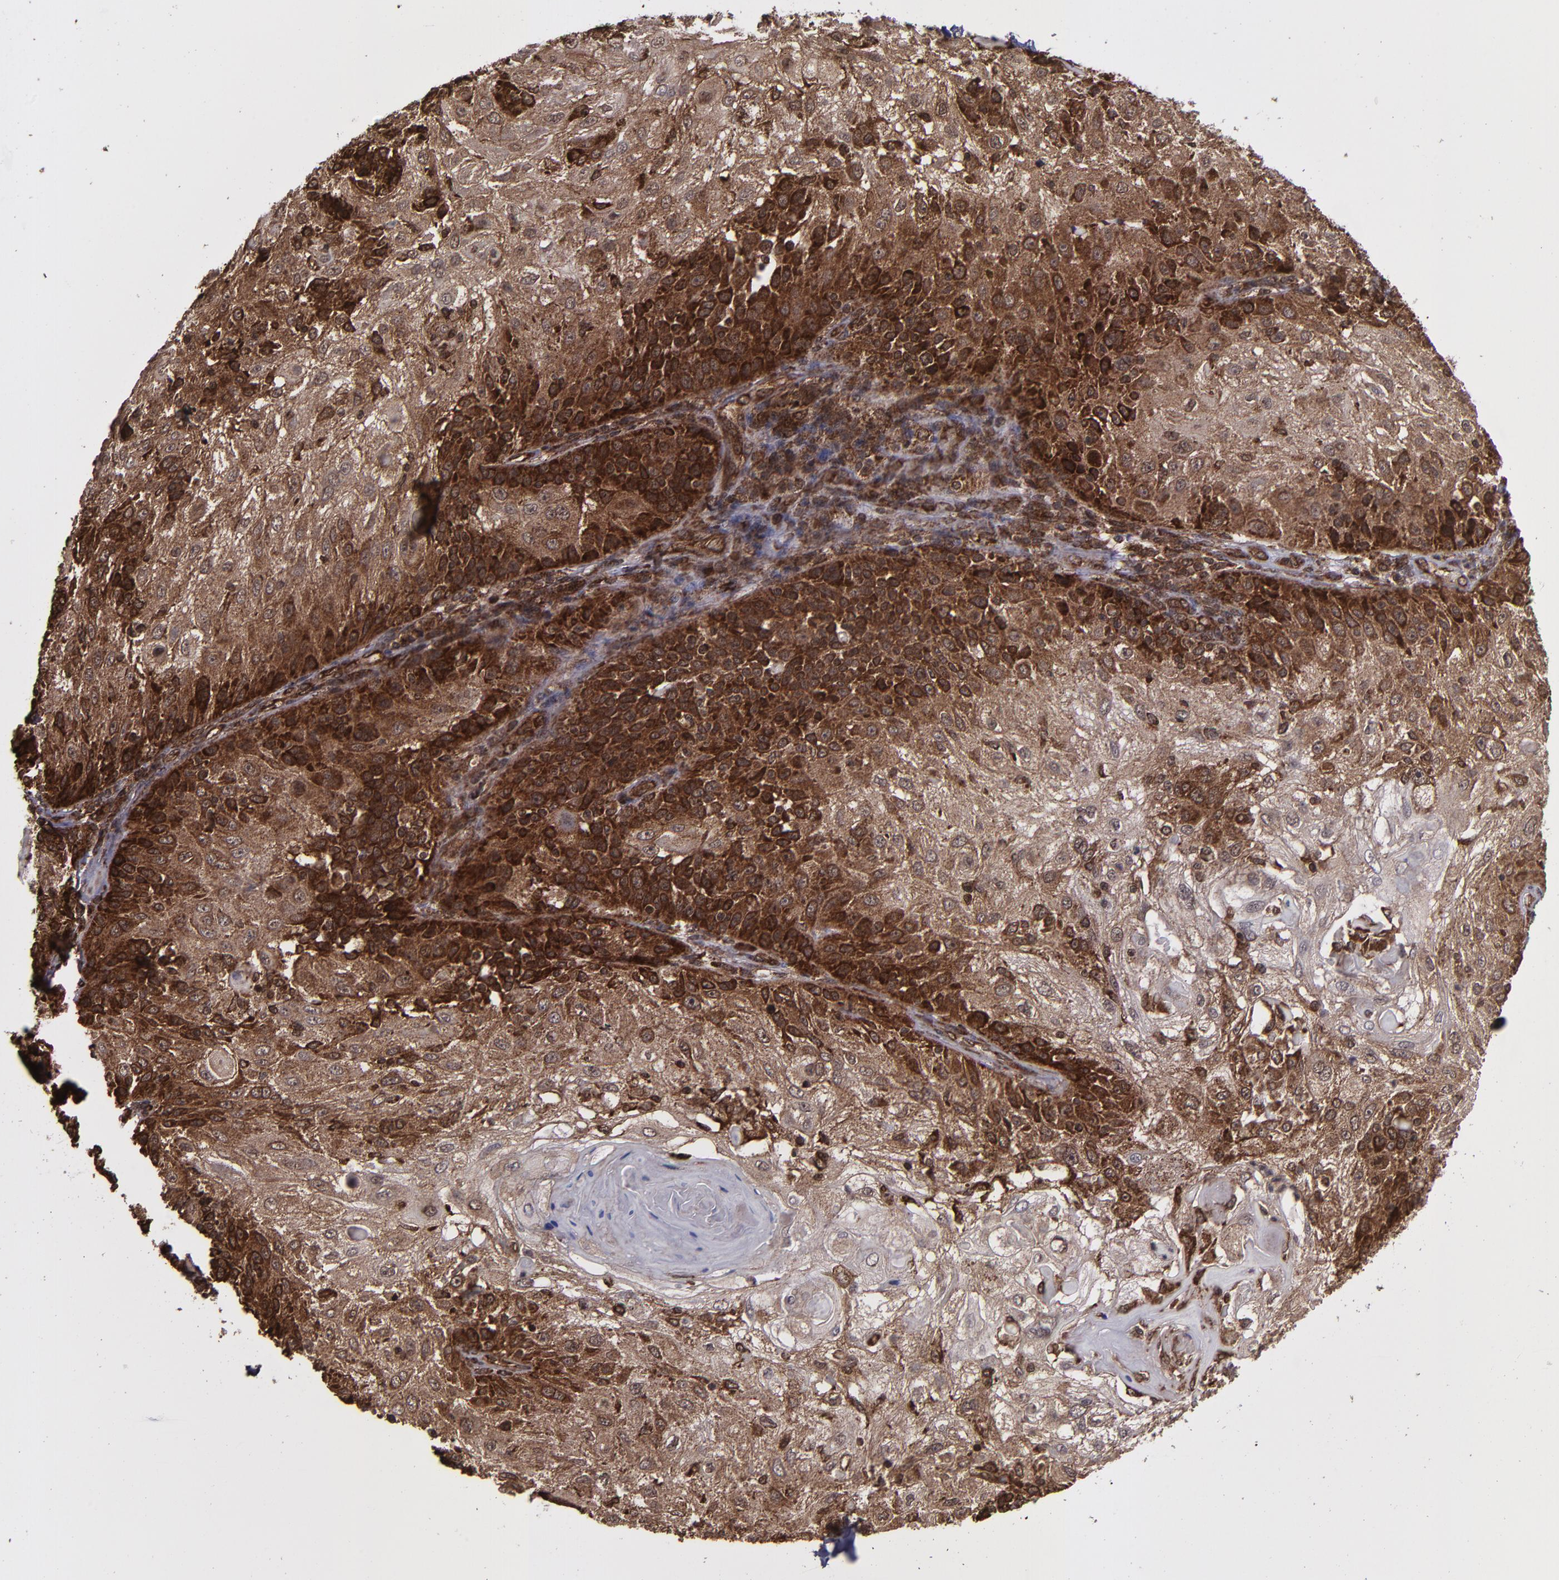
{"staining": {"intensity": "strong", "quantity": ">75%", "location": "cytoplasmic/membranous,nuclear"}, "tissue": "skin cancer", "cell_type": "Tumor cells", "image_type": "cancer", "snomed": [{"axis": "morphology", "description": "Normal tissue, NOS"}, {"axis": "morphology", "description": "Squamous cell carcinoma, NOS"}, {"axis": "topography", "description": "Skin"}], "caption": "A micrograph of human squamous cell carcinoma (skin) stained for a protein exhibits strong cytoplasmic/membranous and nuclear brown staining in tumor cells.", "gene": "EIF4ENIF1", "patient": {"sex": "female", "age": 83}}